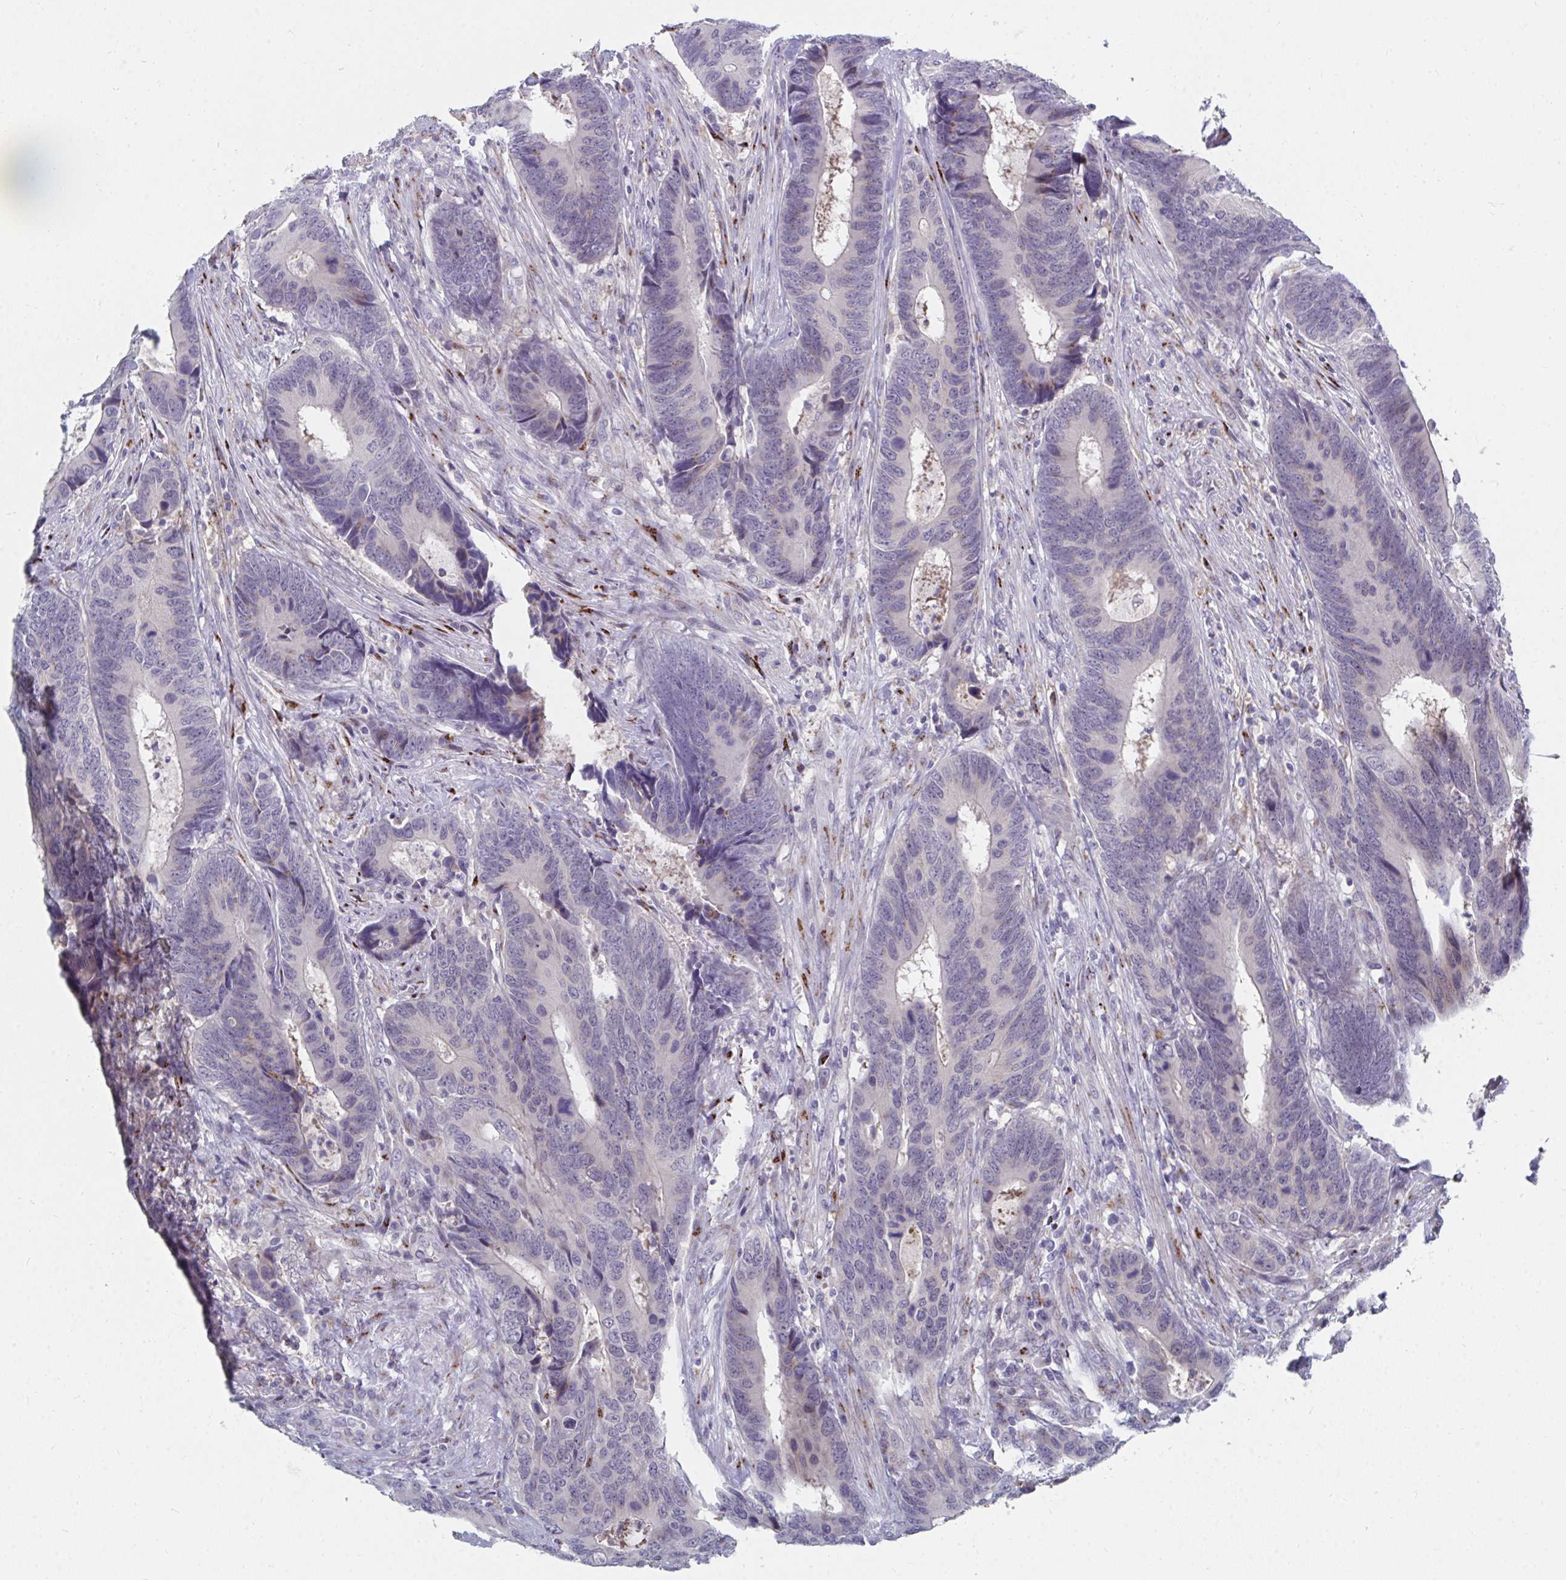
{"staining": {"intensity": "negative", "quantity": "none", "location": "none"}, "tissue": "colorectal cancer", "cell_type": "Tumor cells", "image_type": "cancer", "snomed": [{"axis": "morphology", "description": "Adenocarcinoma, NOS"}, {"axis": "topography", "description": "Colon"}], "caption": "This is an IHC micrograph of adenocarcinoma (colorectal). There is no staining in tumor cells.", "gene": "PSMG1", "patient": {"sex": "male", "age": 87}}